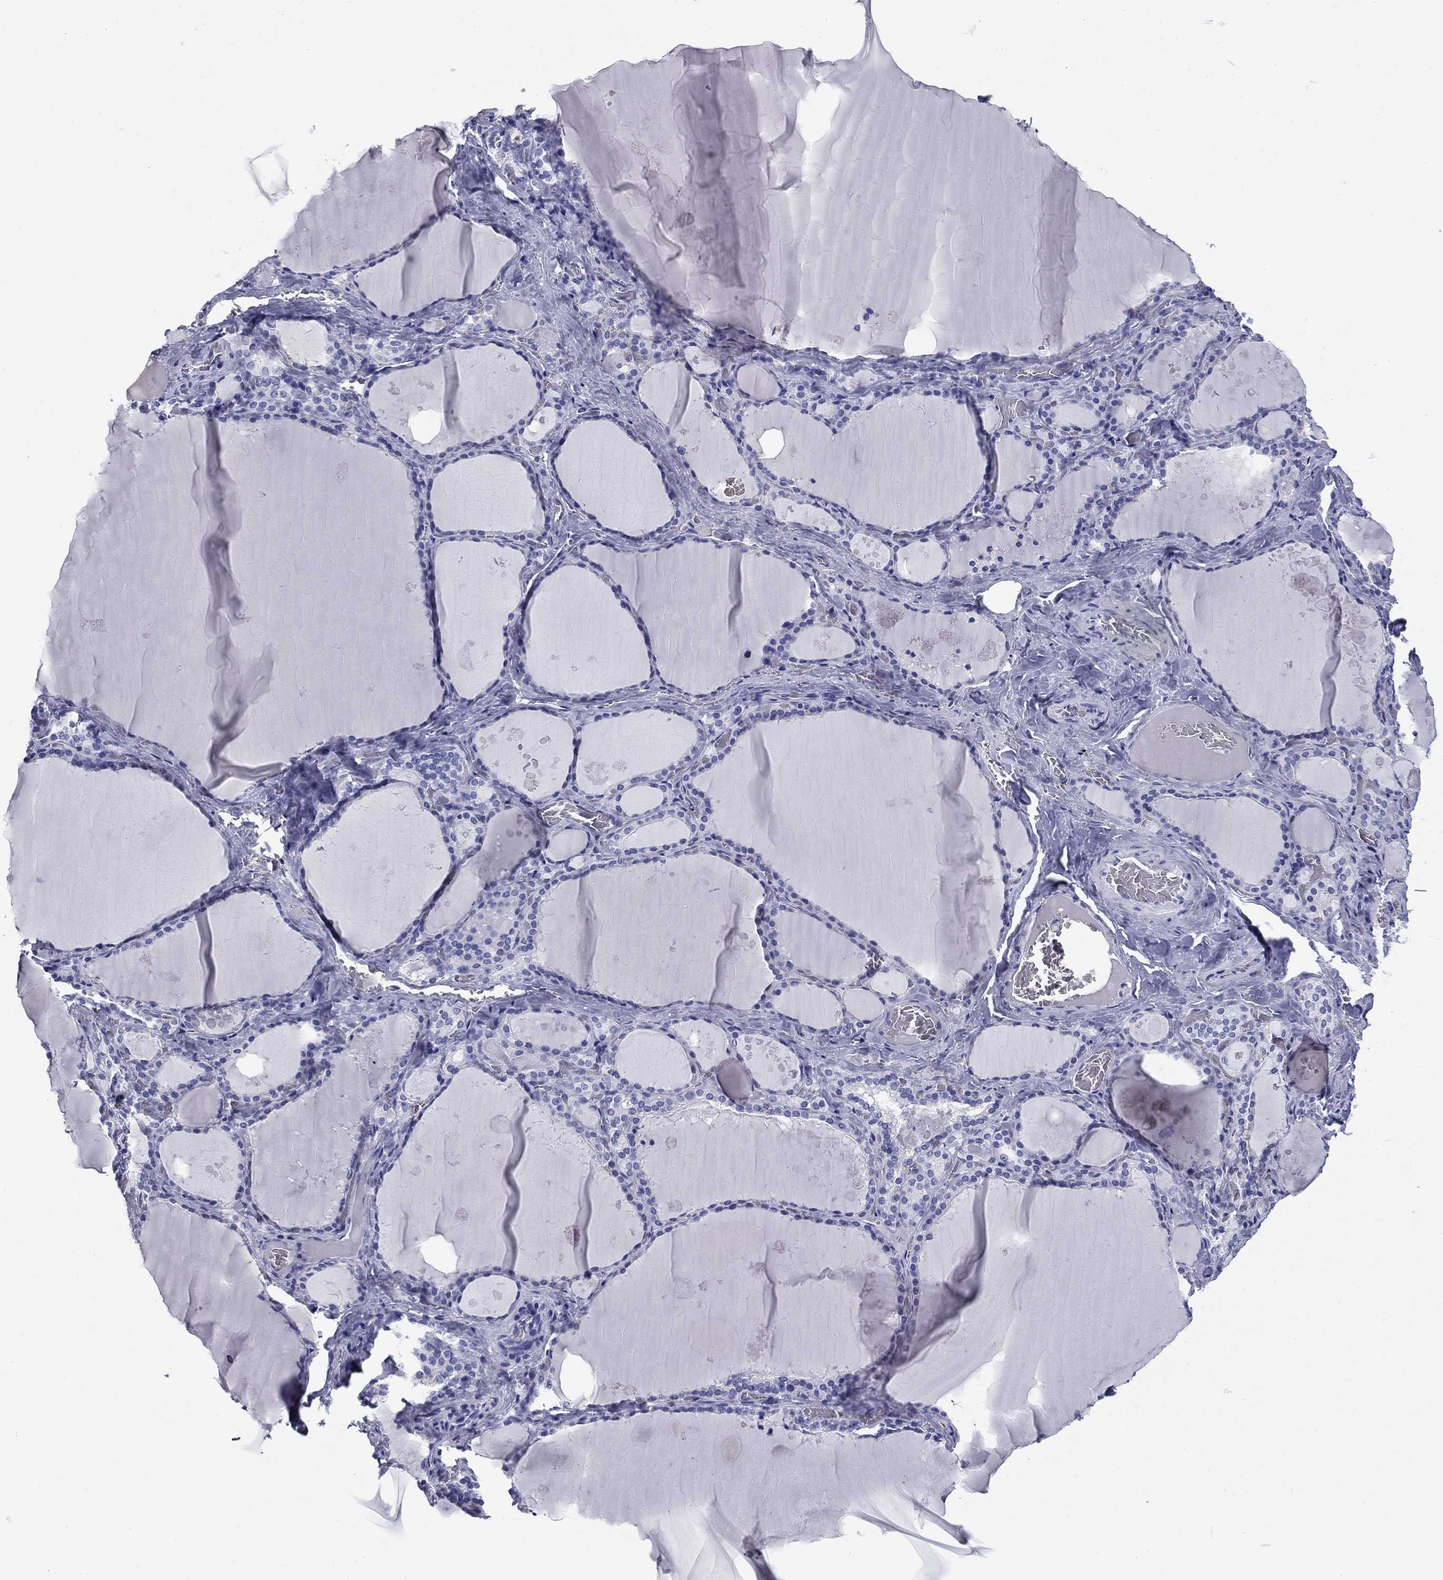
{"staining": {"intensity": "negative", "quantity": "none", "location": "none"}, "tissue": "thyroid gland", "cell_type": "Glandular cells", "image_type": "normal", "snomed": [{"axis": "morphology", "description": "Normal tissue, NOS"}, {"axis": "topography", "description": "Thyroid gland"}], "caption": "High magnification brightfield microscopy of benign thyroid gland stained with DAB (3,3'-diaminobenzidine) (brown) and counterstained with hematoxylin (blue): glandular cells show no significant expression.", "gene": "NPPA", "patient": {"sex": "male", "age": 56}}